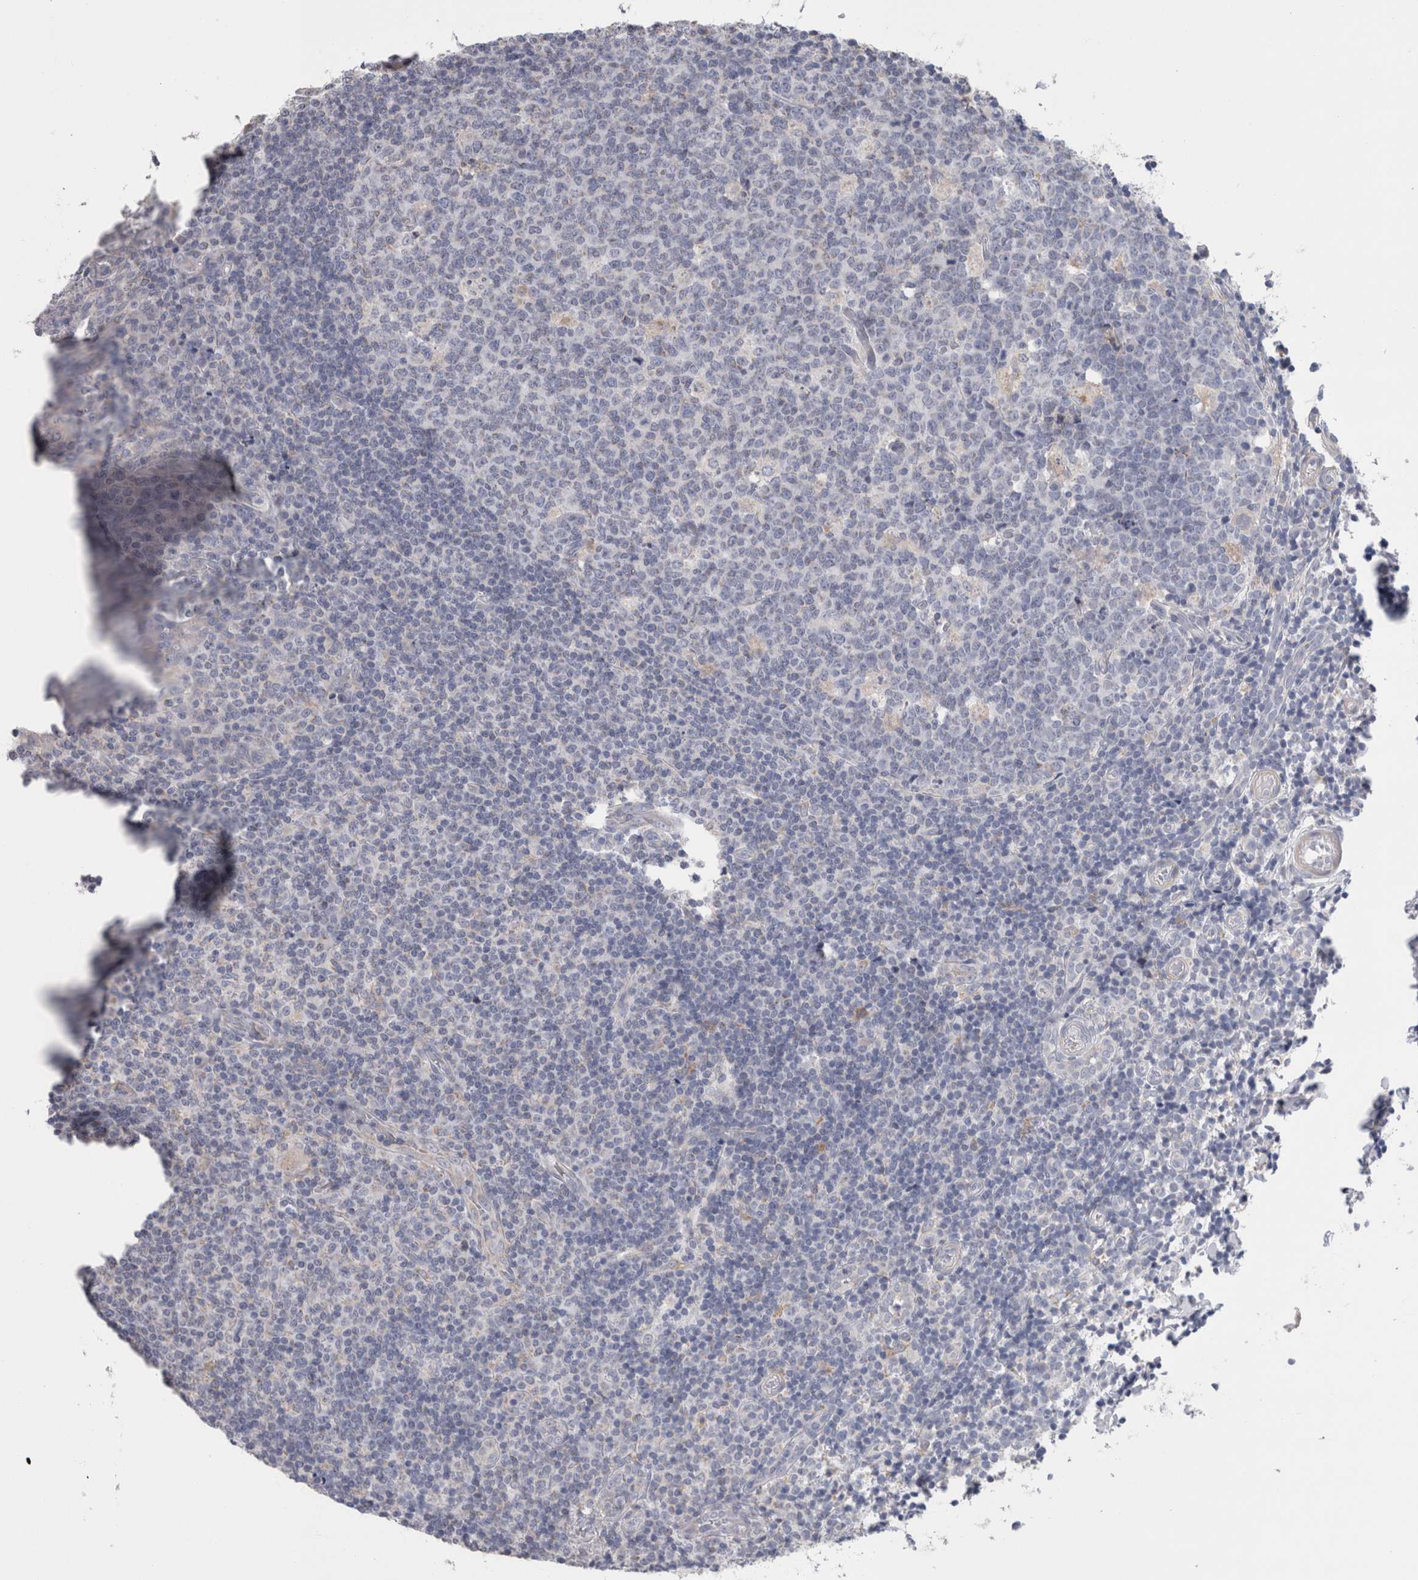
{"staining": {"intensity": "negative", "quantity": "none", "location": "none"}, "tissue": "tonsil", "cell_type": "Germinal center cells", "image_type": "normal", "snomed": [{"axis": "morphology", "description": "Normal tissue, NOS"}, {"axis": "topography", "description": "Tonsil"}], "caption": "DAB (3,3'-diaminobenzidine) immunohistochemical staining of unremarkable human tonsil shows no significant staining in germinal center cells.", "gene": "GDAP1", "patient": {"sex": "female", "age": 19}}